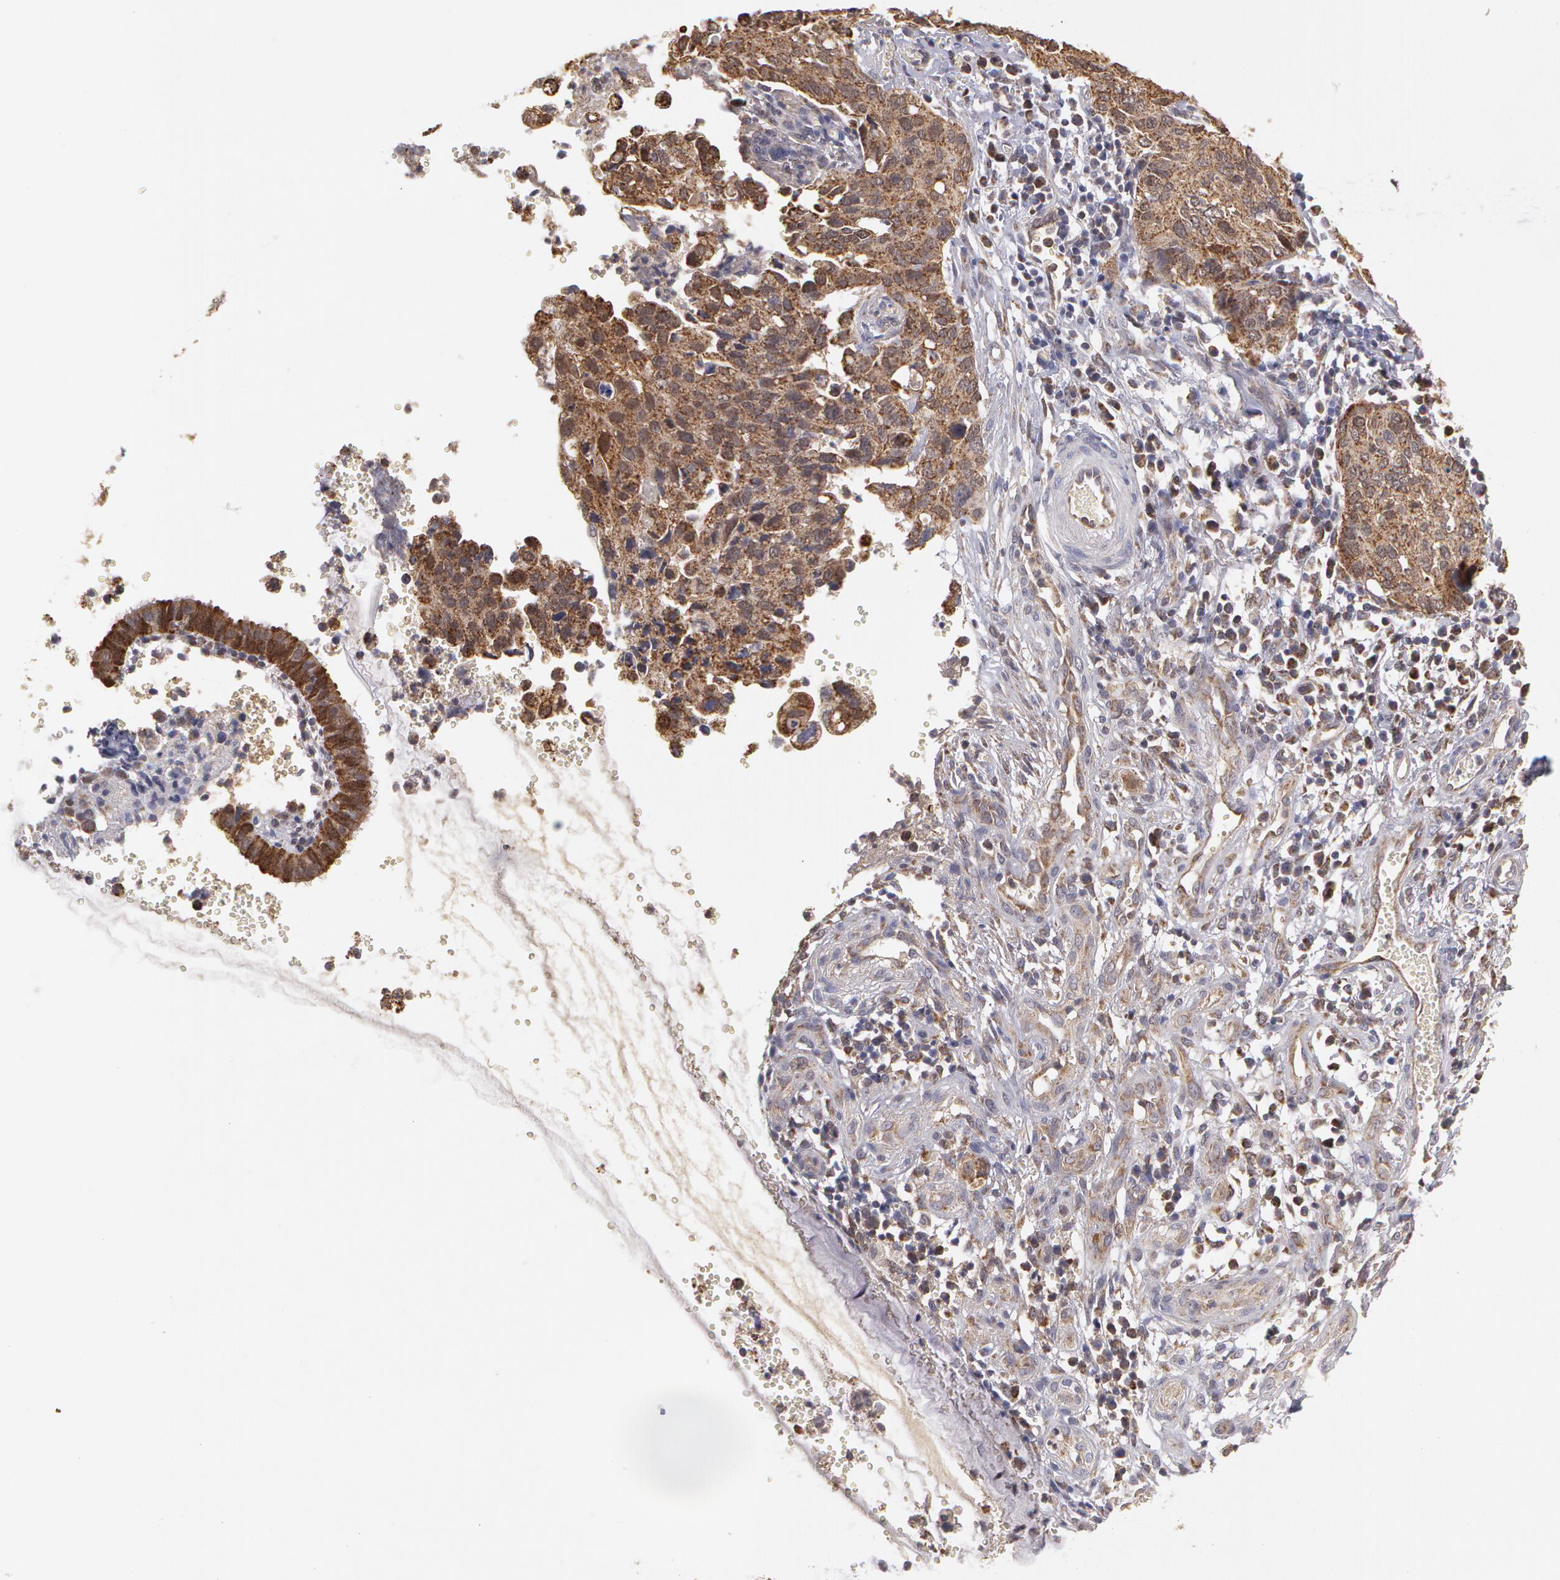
{"staining": {"intensity": "moderate", "quantity": ">75%", "location": "cytoplasmic/membranous"}, "tissue": "cervical cancer", "cell_type": "Tumor cells", "image_type": "cancer", "snomed": [{"axis": "morphology", "description": "Normal tissue, NOS"}, {"axis": "morphology", "description": "Squamous cell carcinoma, NOS"}, {"axis": "topography", "description": "Cervix"}], "caption": "Cervical cancer stained with a protein marker reveals moderate staining in tumor cells.", "gene": "MPST", "patient": {"sex": "female", "age": 45}}